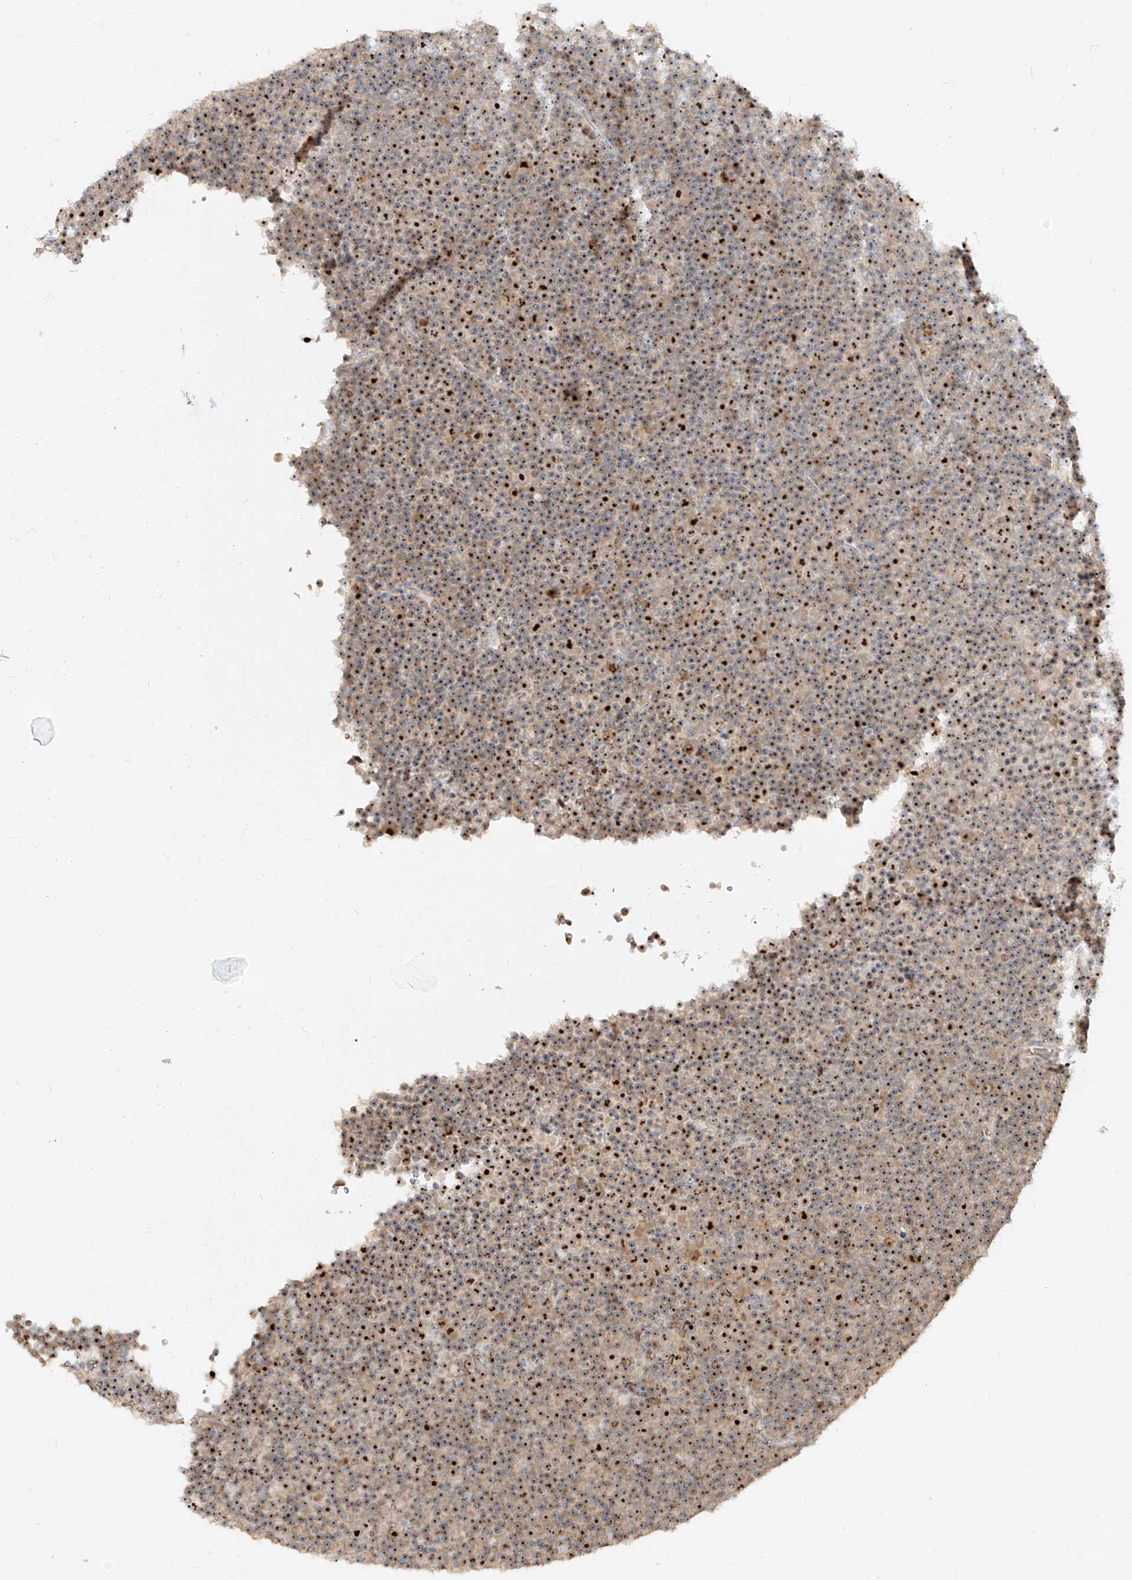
{"staining": {"intensity": "strong", "quantity": ">75%", "location": "nuclear"}, "tissue": "lymphoma", "cell_type": "Tumor cells", "image_type": "cancer", "snomed": [{"axis": "morphology", "description": "Malignant lymphoma, non-Hodgkin's type, Low grade"}, {"axis": "topography", "description": "Lymph node"}], "caption": "Strong nuclear protein staining is seen in approximately >75% of tumor cells in lymphoma. The protein is shown in brown color, while the nuclei are stained blue.", "gene": "BYSL", "patient": {"sex": "female", "age": 67}}